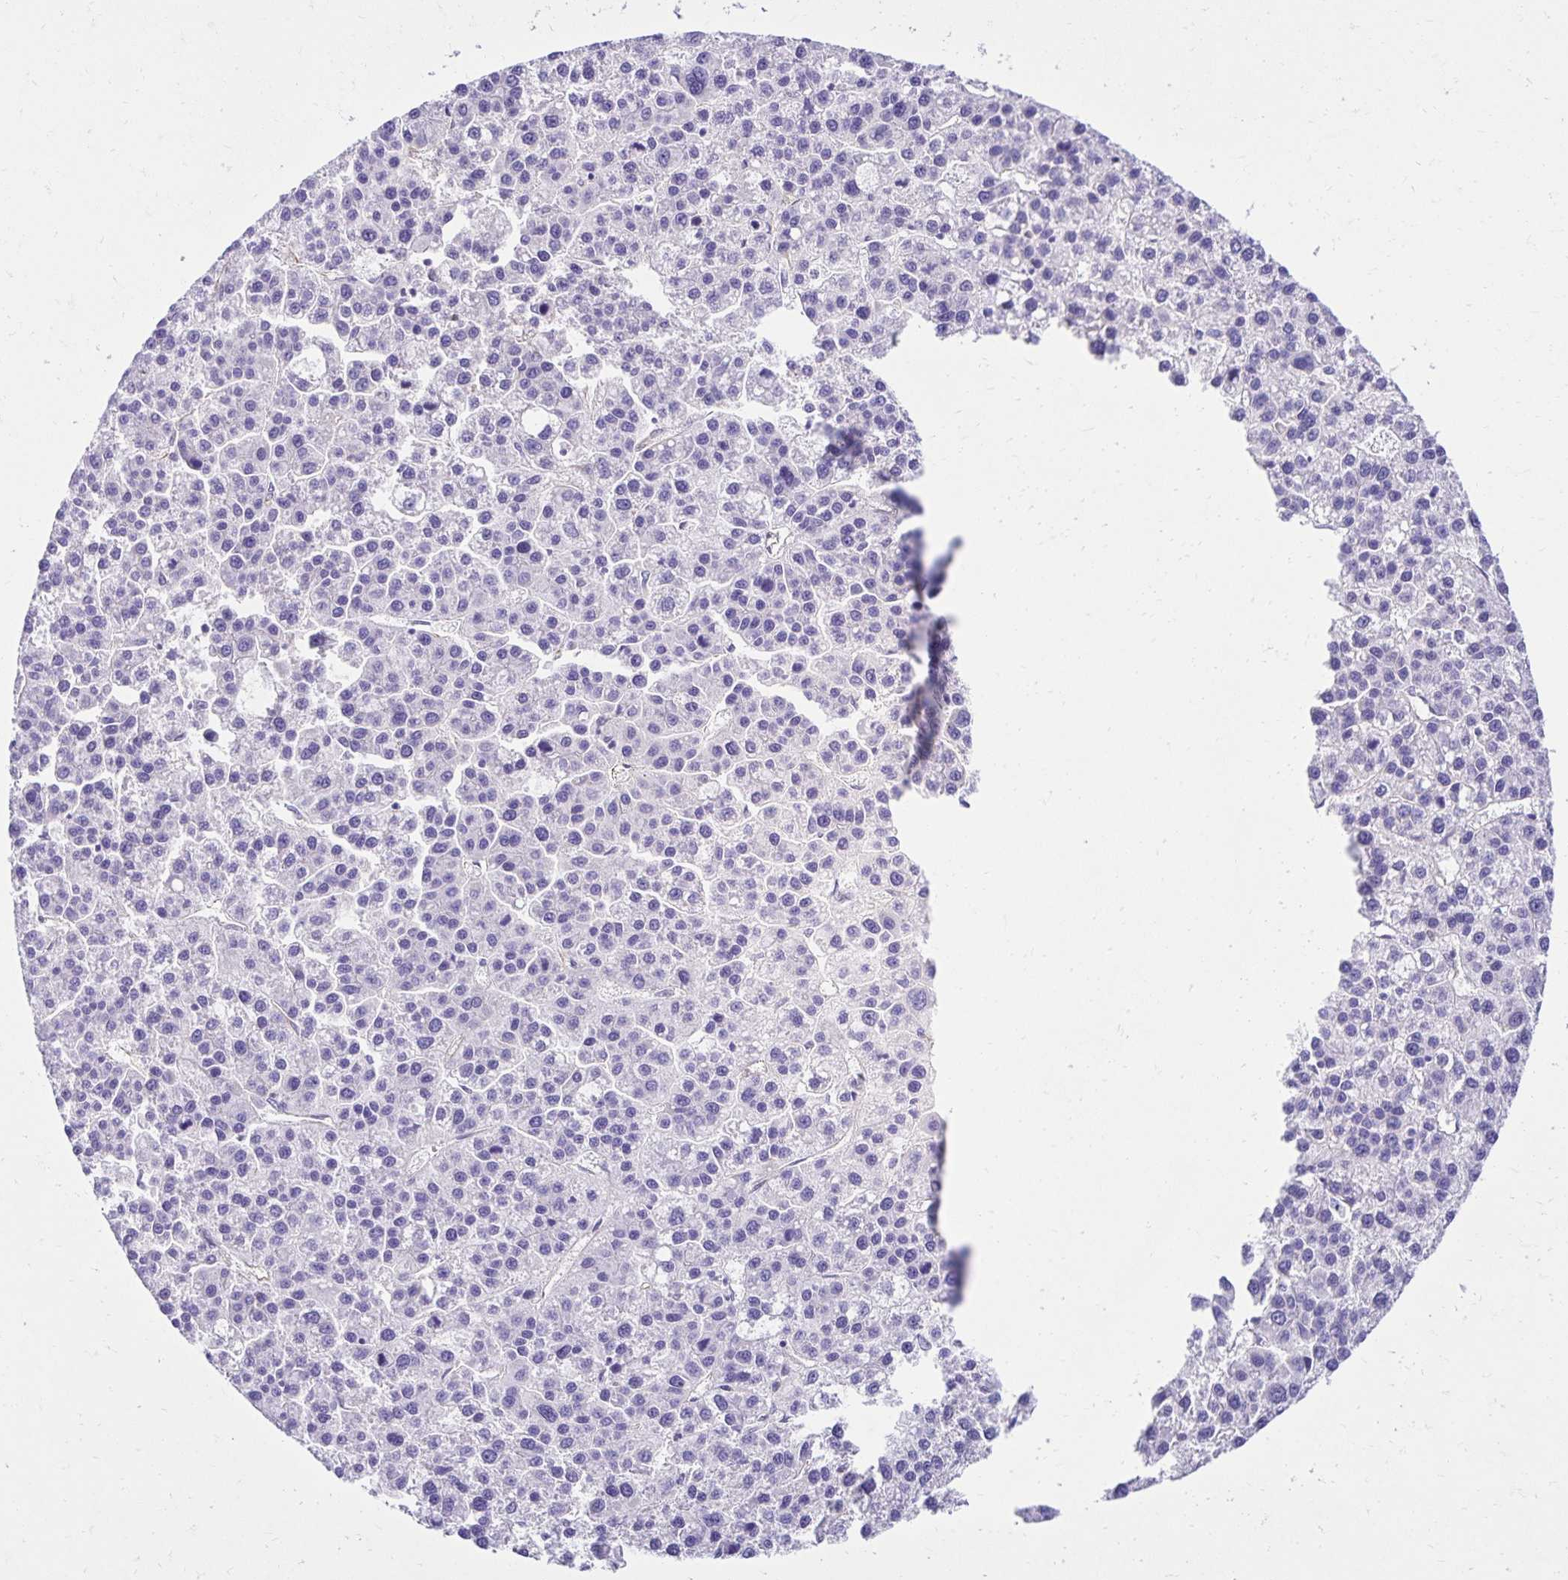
{"staining": {"intensity": "negative", "quantity": "none", "location": "none"}, "tissue": "liver cancer", "cell_type": "Tumor cells", "image_type": "cancer", "snomed": [{"axis": "morphology", "description": "Carcinoma, Hepatocellular, NOS"}, {"axis": "topography", "description": "Liver"}], "caption": "Human liver hepatocellular carcinoma stained for a protein using immunohistochemistry (IHC) reveals no expression in tumor cells.", "gene": "TRPV6", "patient": {"sex": "female", "age": 58}}